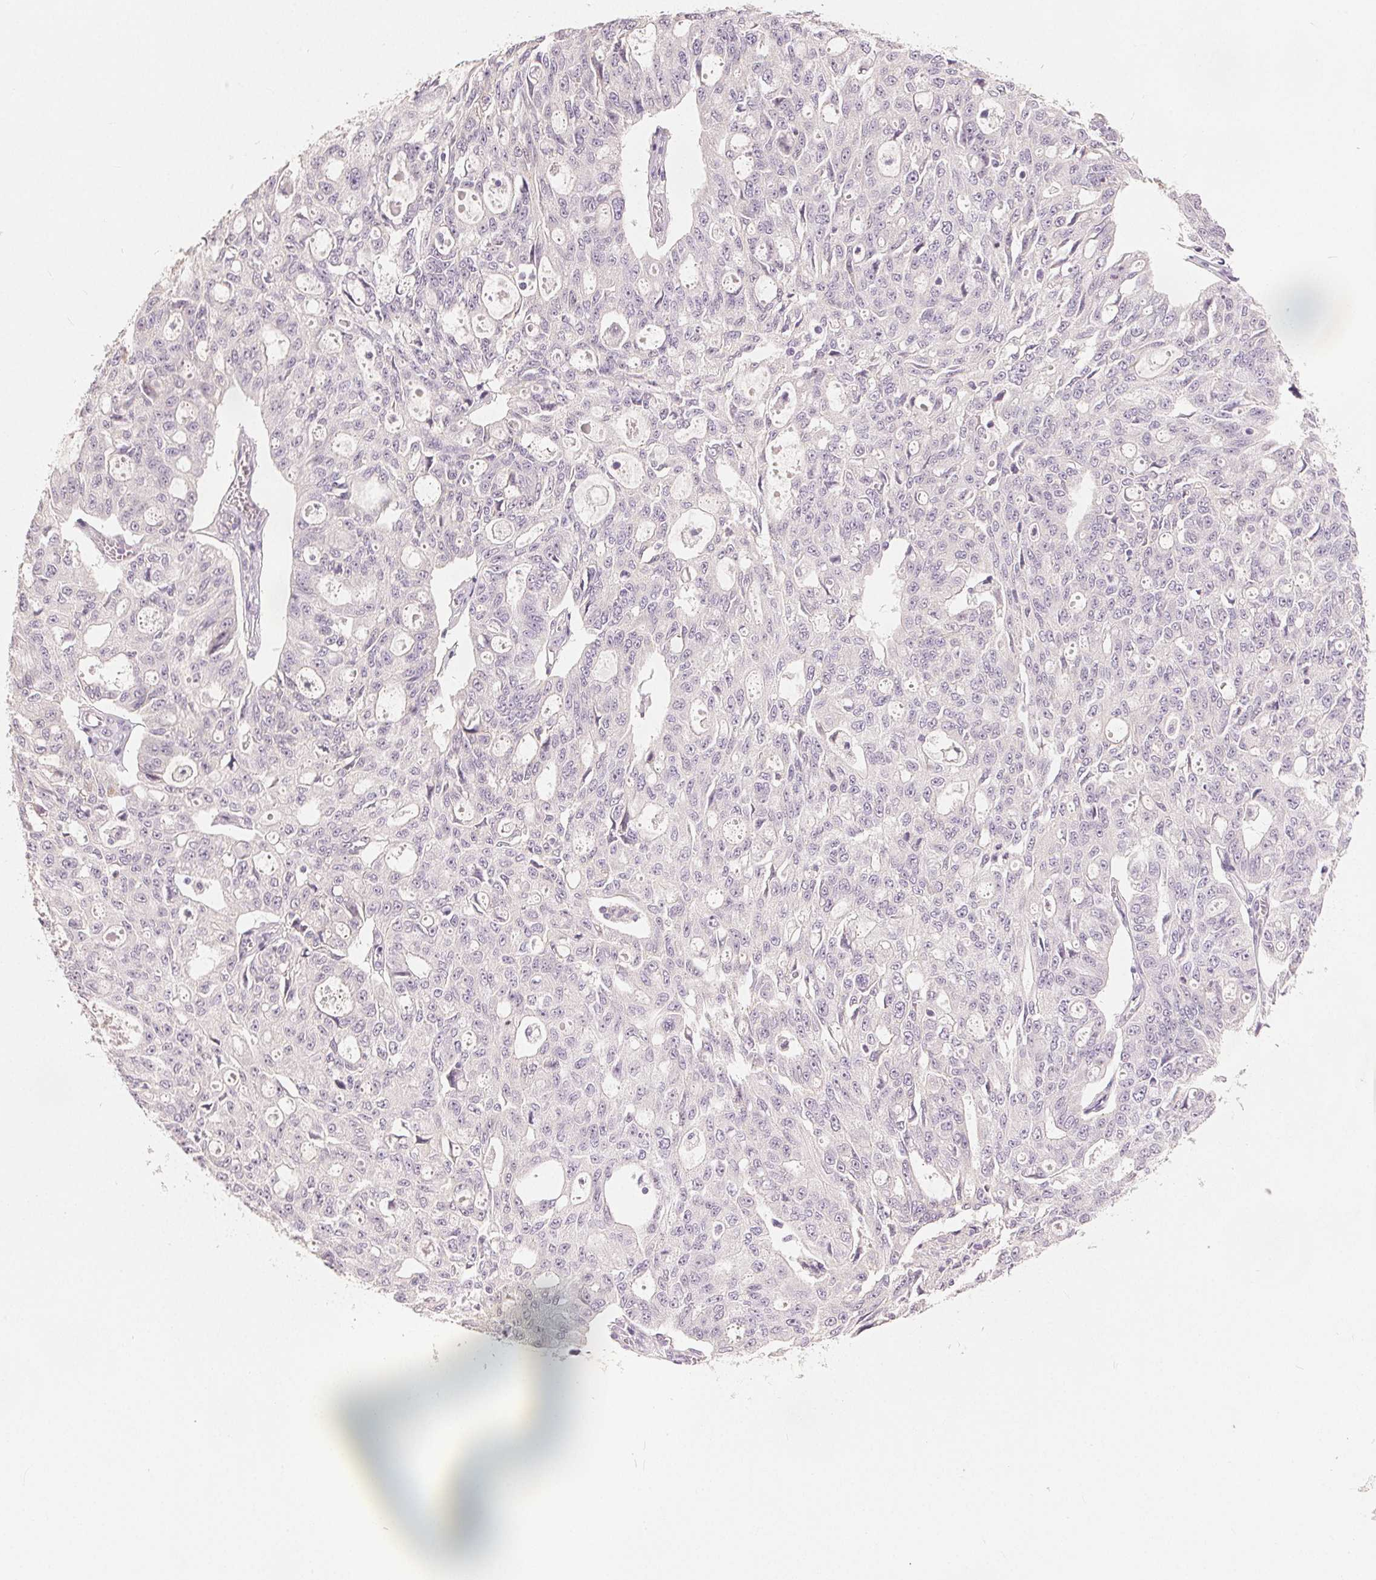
{"staining": {"intensity": "negative", "quantity": "none", "location": "none"}, "tissue": "ovarian cancer", "cell_type": "Tumor cells", "image_type": "cancer", "snomed": [{"axis": "morphology", "description": "Carcinoma, endometroid"}, {"axis": "topography", "description": "Ovary"}], "caption": "Image shows no significant protein positivity in tumor cells of ovarian cancer (endometroid carcinoma). Nuclei are stained in blue.", "gene": "CA12", "patient": {"sex": "female", "age": 65}}